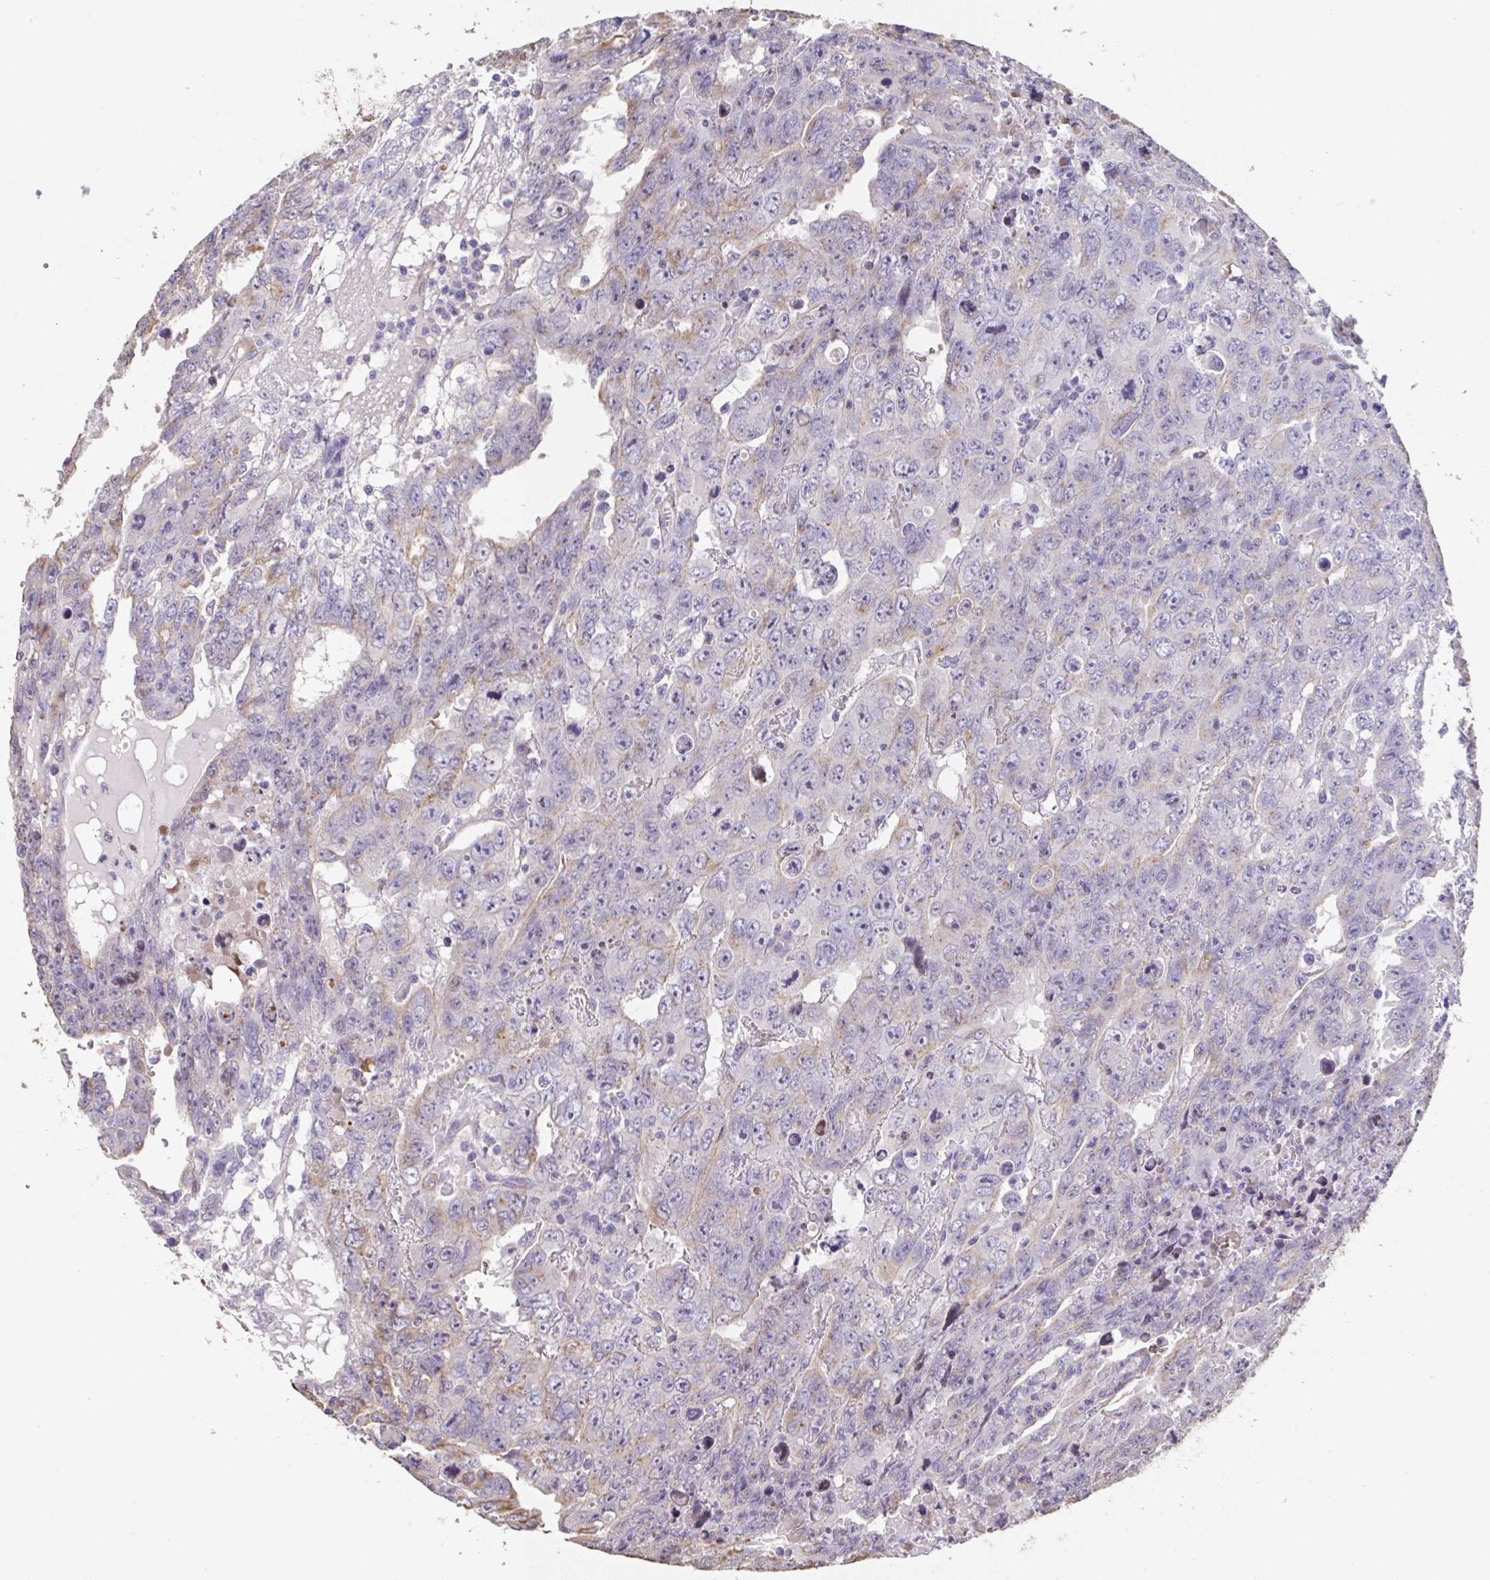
{"staining": {"intensity": "weak", "quantity": "<25%", "location": "cytoplasmic/membranous"}, "tissue": "testis cancer", "cell_type": "Tumor cells", "image_type": "cancer", "snomed": [{"axis": "morphology", "description": "Carcinoma, Embryonal, NOS"}, {"axis": "topography", "description": "Testis"}], "caption": "Micrograph shows no protein staining in tumor cells of testis cancer tissue.", "gene": "RUNDC3B", "patient": {"sex": "male", "age": 24}}